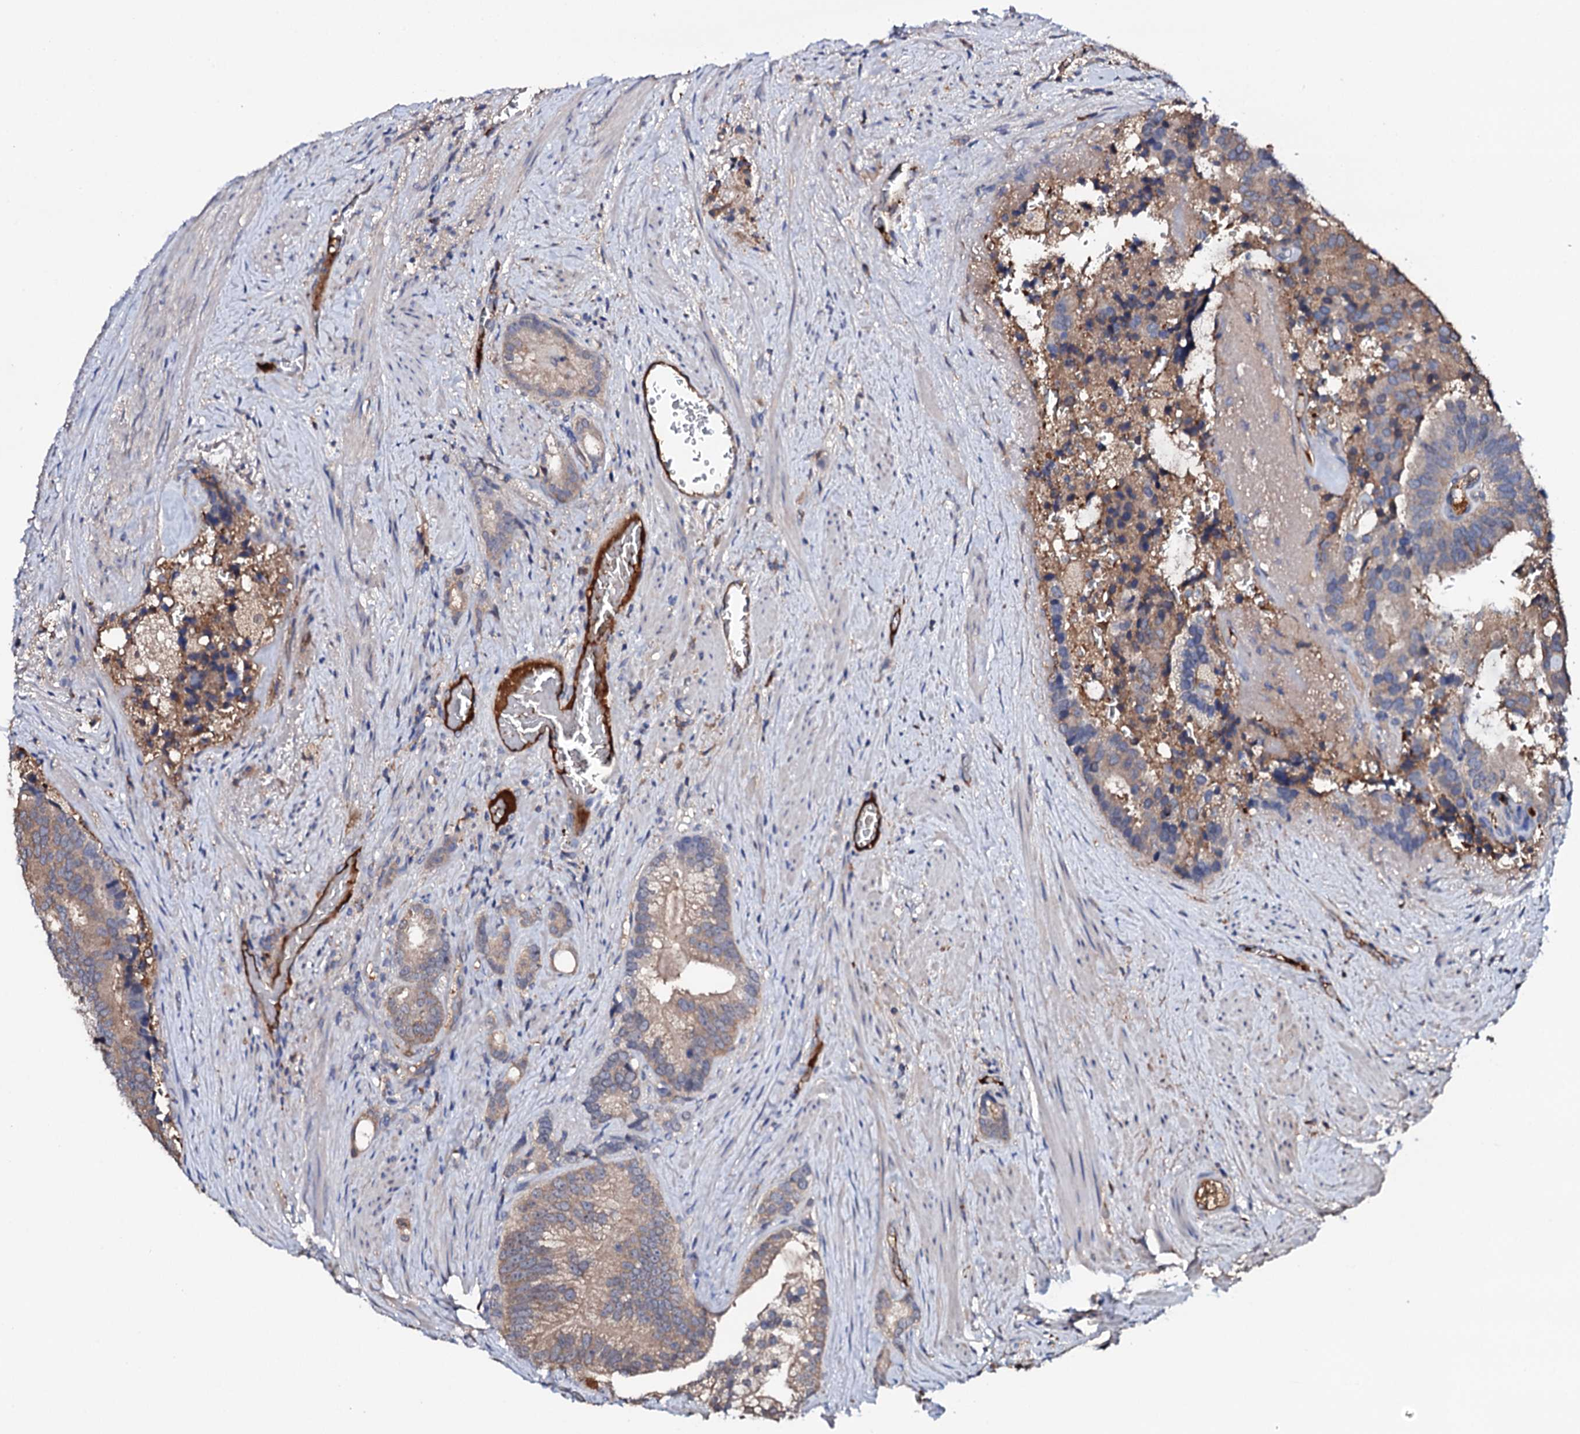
{"staining": {"intensity": "moderate", "quantity": ">75%", "location": "cytoplasmic/membranous"}, "tissue": "prostate cancer", "cell_type": "Tumor cells", "image_type": "cancer", "snomed": [{"axis": "morphology", "description": "Adenocarcinoma, Low grade"}, {"axis": "topography", "description": "Prostate"}], "caption": "Immunohistochemical staining of prostate cancer (low-grade adenocarcinoma) reveals moderate cytoplasmic/membranous protein expression in about >75% of tumor cells. Using DAB (3,3'-diaminobenzidine) (brown) and hematoxylin (blue) stains, captured at high magnification using brightfield microscopy.", "gene": "TCAF2", "patient": {"sex": "male", "age": 71}}